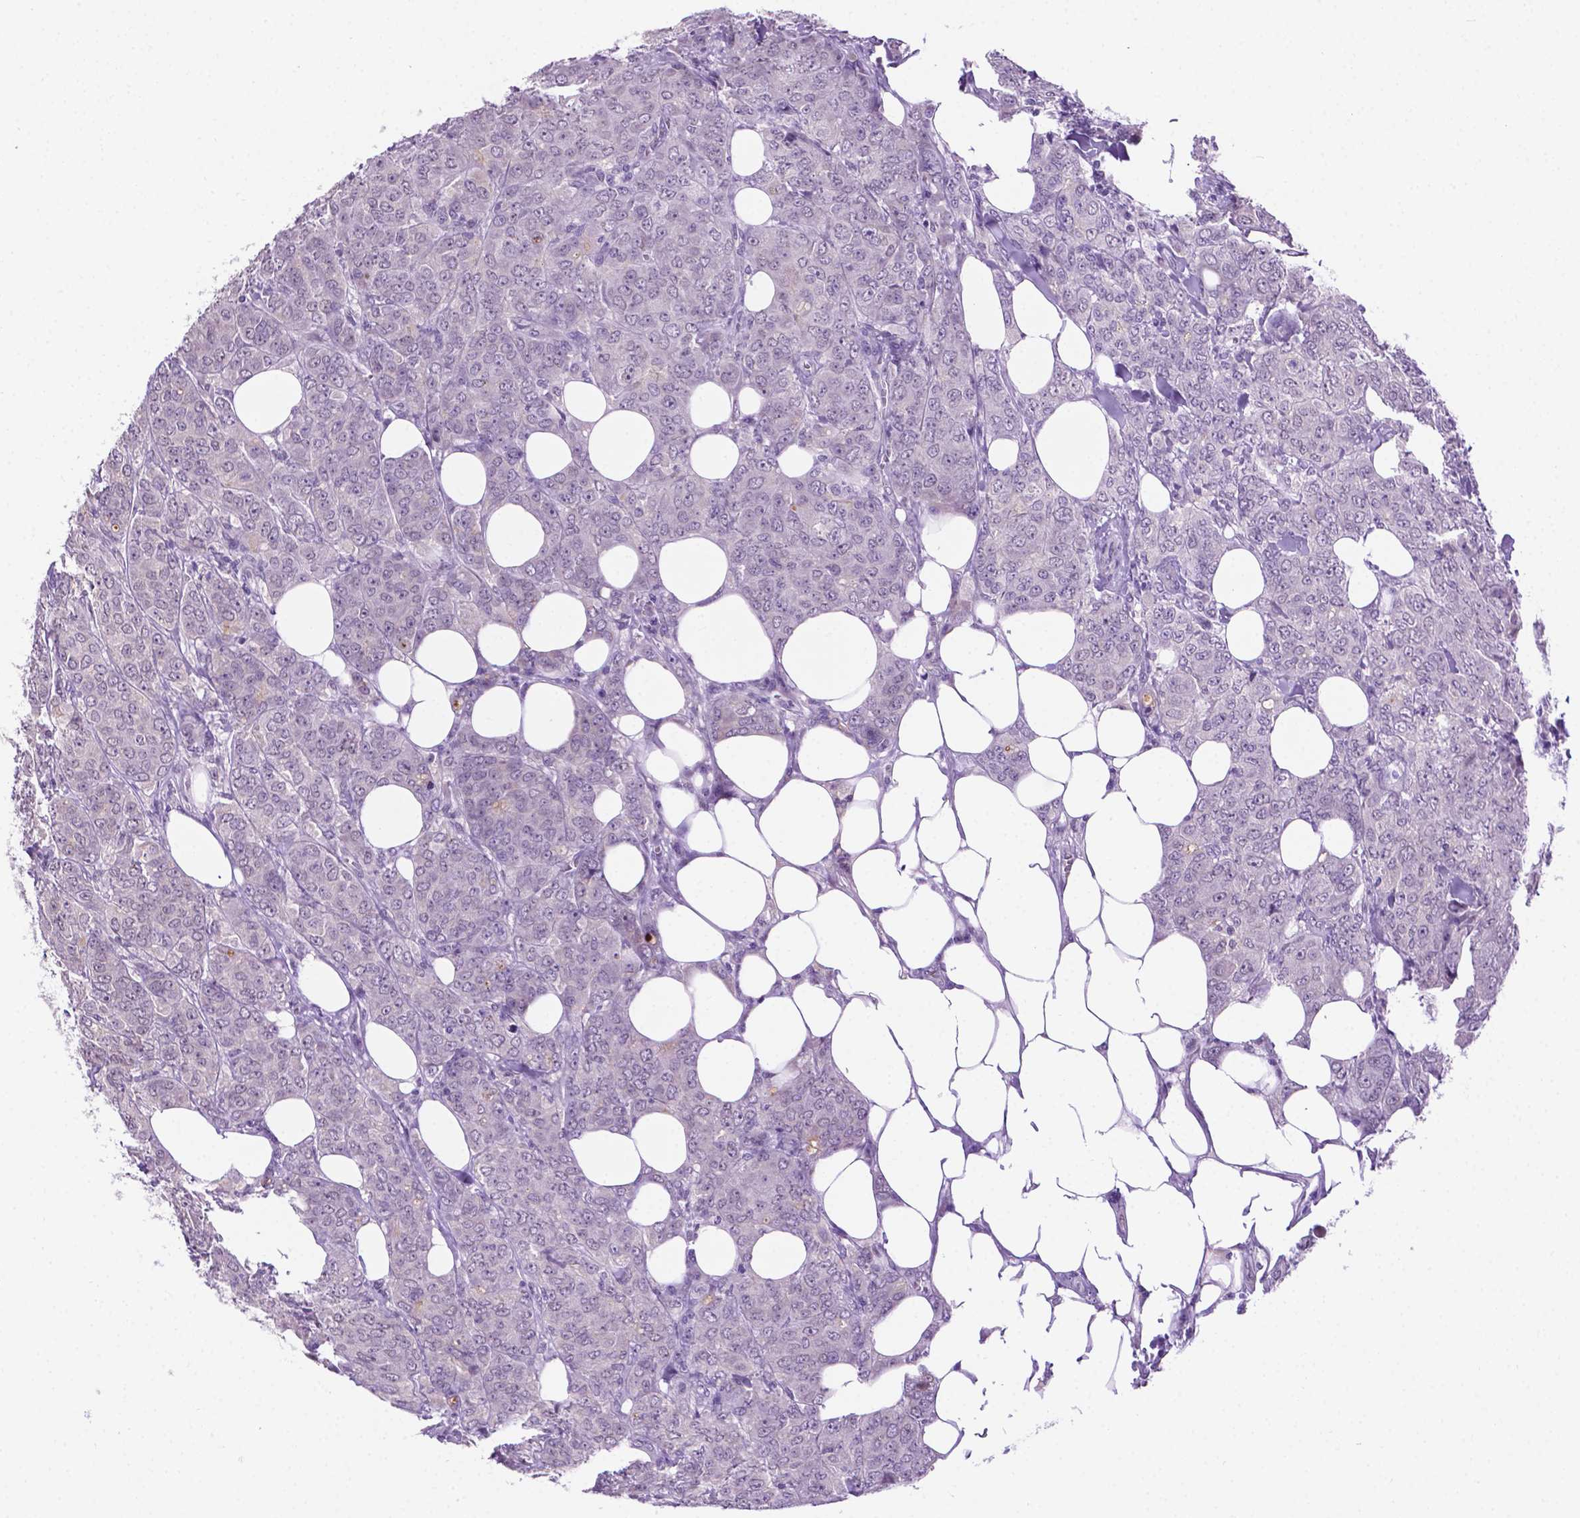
{"staining": {"intensity": "negative", "quantity": "none", "location": "none"}, "tissue": "breast cancer", "cell_type": "Tumor cells", "image_type": "cancer", "snomed": [{"axis": "morphology", "description": "Duct carcinoma"}, {"axis": "topography", "description": "Breast"}], "caption": "This is a photomicrograph of immunohistochemistry (IHC) staining of breast cancer (intraductal carcinoma), which shows no staining in tumor cells. Nuclei are stained in blue.", "gene": "MMP27", "patient": {"sex": "female", "age": 43}}